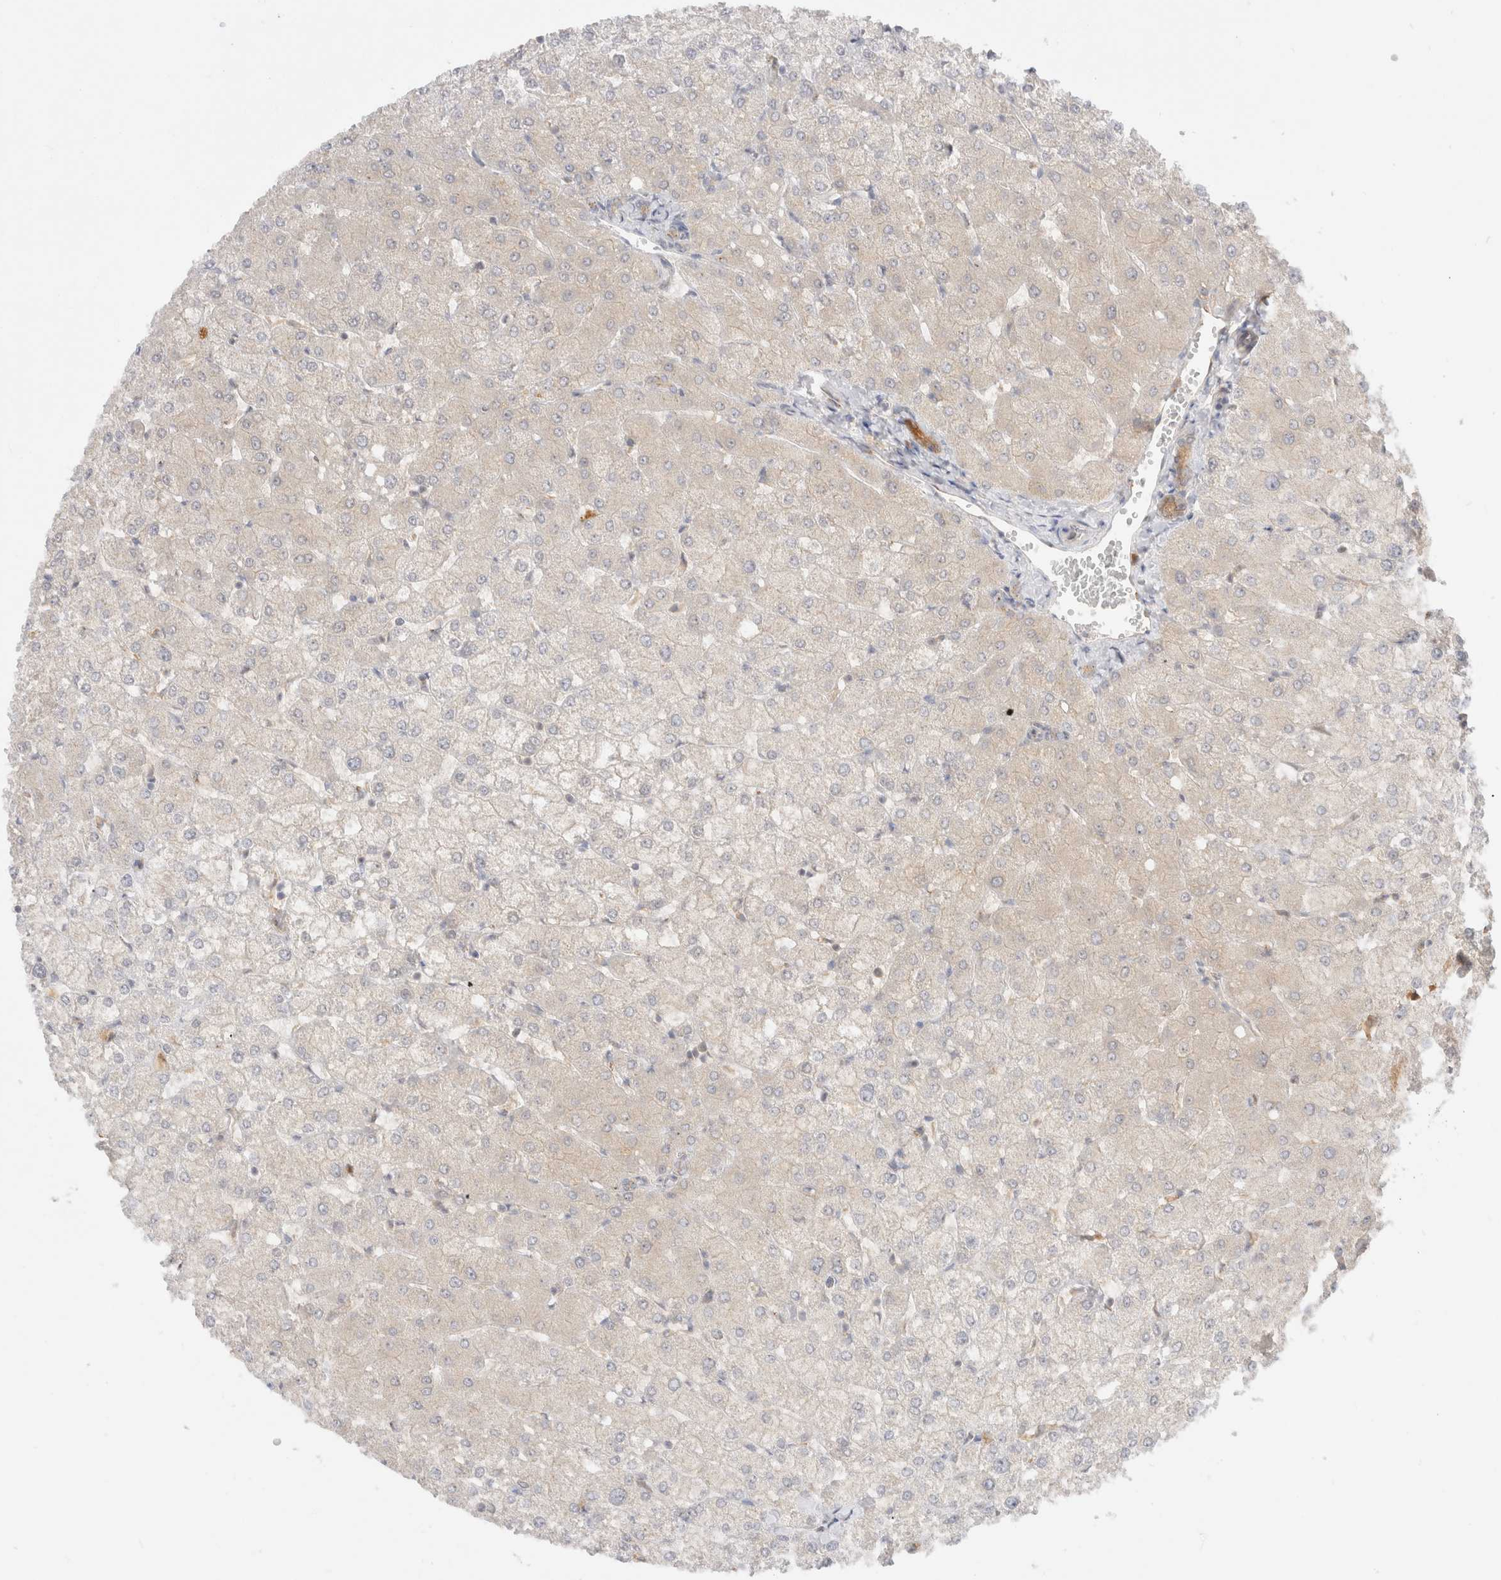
{"staining": {"intensity": "negative", "quantity": "none", "location": "none"}, "tissue": "liver", "cell_type": "Cholangiocytes", "image_type": "normal", "snomed": [{"axis": "morphology", "description": "Normal tissue, NOS"}, {"axis": "topography", "description": "Liver"}], "caption": "A histopathology image of liver stained for a protein reveals no brown staining in cholangiocytes.", "gene": "EFCAB13", "patient": {"sex": "female", "age": 54}}